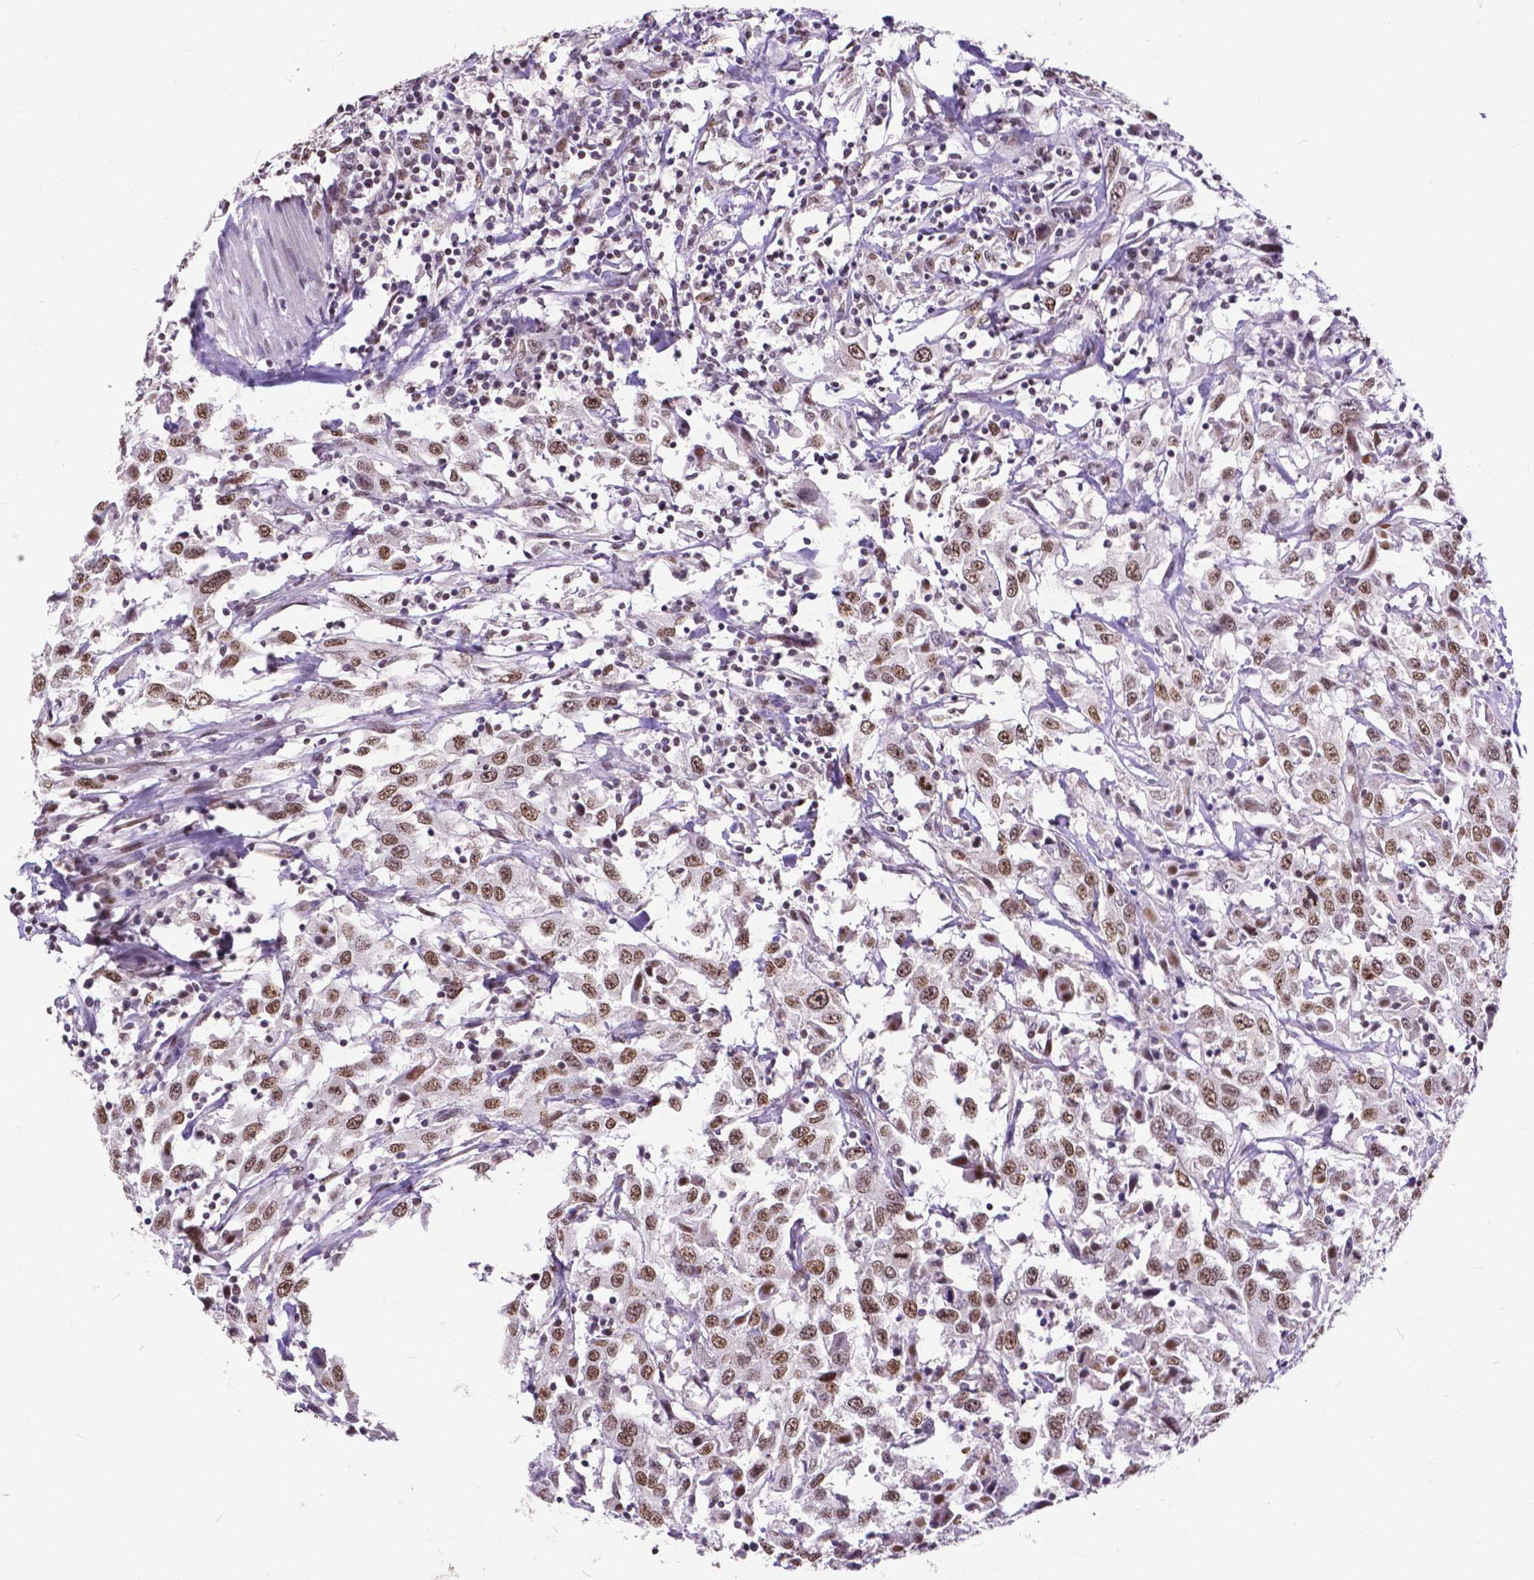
{"staining": {"intensity": "moderate", "quantity": ">75%", "location": "nuclear"}, "tissue": "urothelial cancer", "cell_type": "Tumor cells", "image_type": "cancer", "snomed": [{"axis": "morphology", "description": "Urothelial carcinoma, High grade"}, {"axis": "topography", "description": "Urinary bladder"}], "caption": "The histopathology image displays immunohistochemical staining of high-grade urothelial carcinoma. There is moderate nuclear positivity is present in approximately >75% of tumor cells.", "gene": "ATRX", "patient": {"sex": "male", "age": 61}}